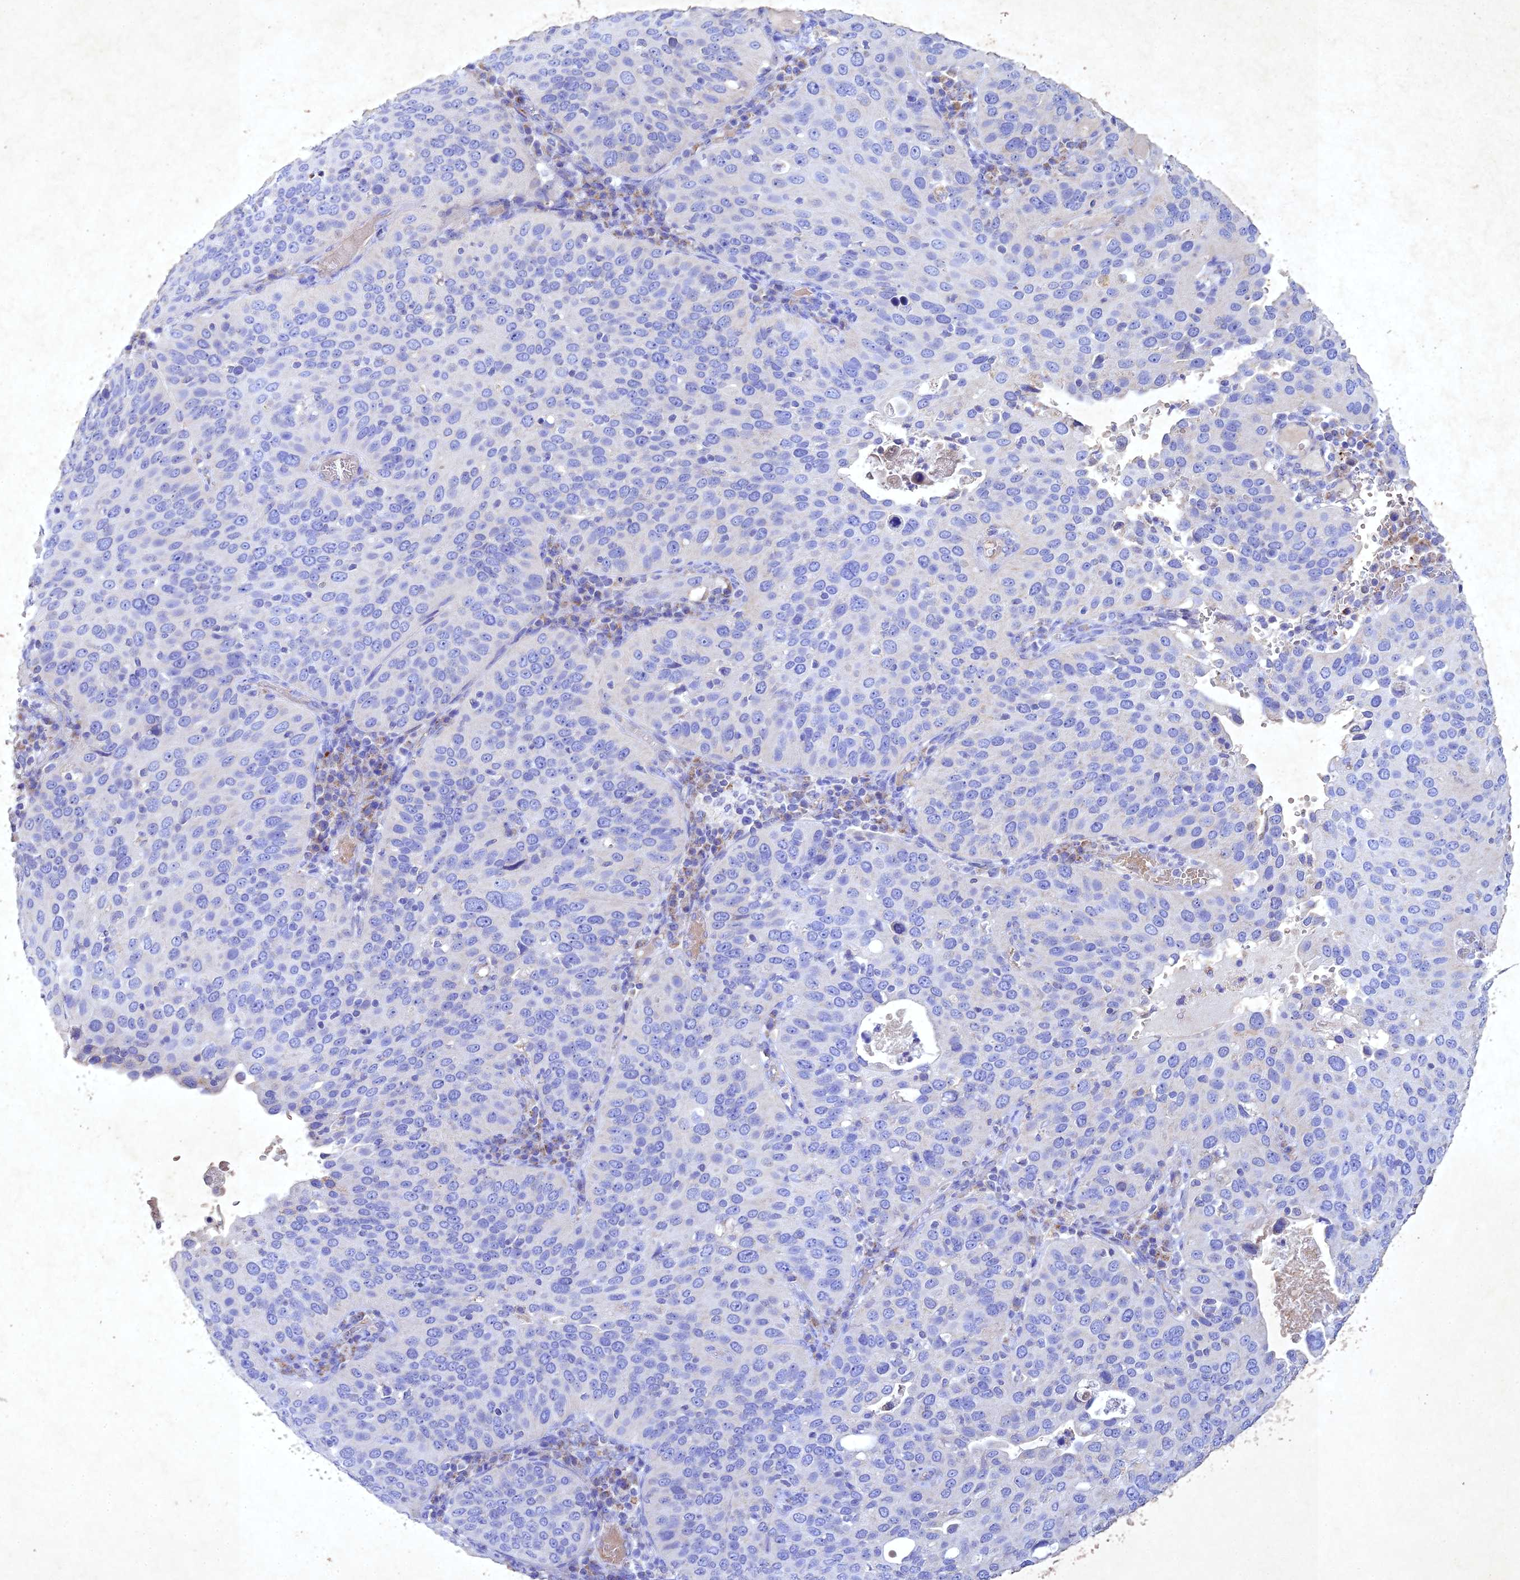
{"staining": {"intensity": "negative", "quantity": "none", "location": "none"}, "tissue": "cervical cancer", "cell_type": "Tumor cells", "image_type": "cancer", "snomed": [{"axis": "morphology", "description": "Squamous cell carcinoma, NOS"}, {"axis": "topography", "description": "Cervix"}], "caption": "Squamous cell carcinoma (cervical) was stained to show a protein in brown. There is no significant expression in tumor cells.", "gene": "NDUFV1", "patient": {"sex": "female", "age": 36}}